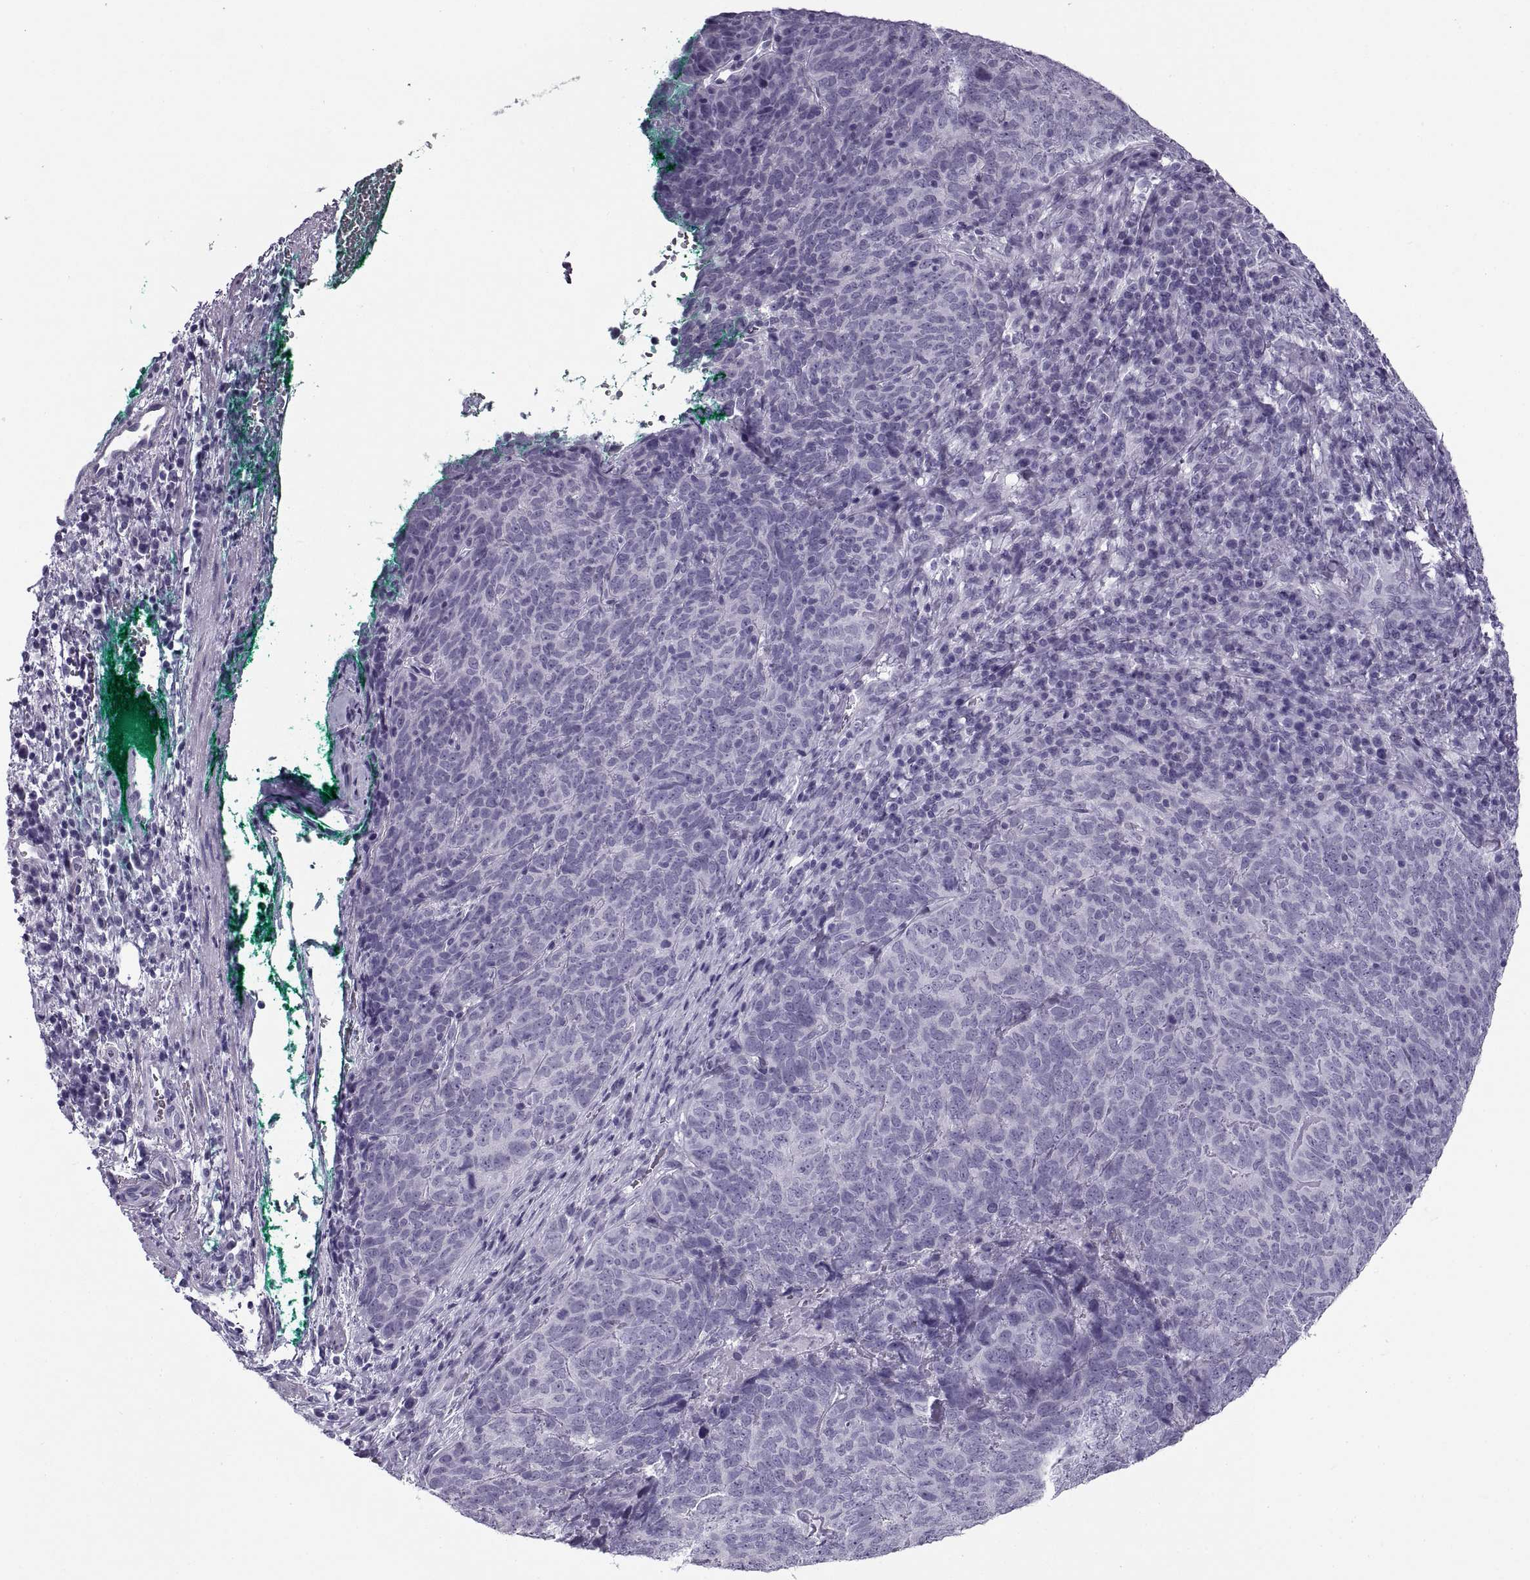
{"staining": {"intensity": "negative", "quantity": "none", "location": "none"}, "tissue": "skin cancer", "cell_type": "Tumor cells", "image_type": "cancer", "snomed": [{"axis": "morphology", "description": "Squamous cell carcinoma, NOS"}, {"axis": "topography", "description": "Skin"}, {"axis": "topography", "description": "Anal"}], "caption": "Immunohistochemistry (IHC) micrograph of skin cancer stained for a protein (brown), which displays no staining in tumor cells.", "gene": "RLBP1", "patient": {"sex": "female", "age": 51}}